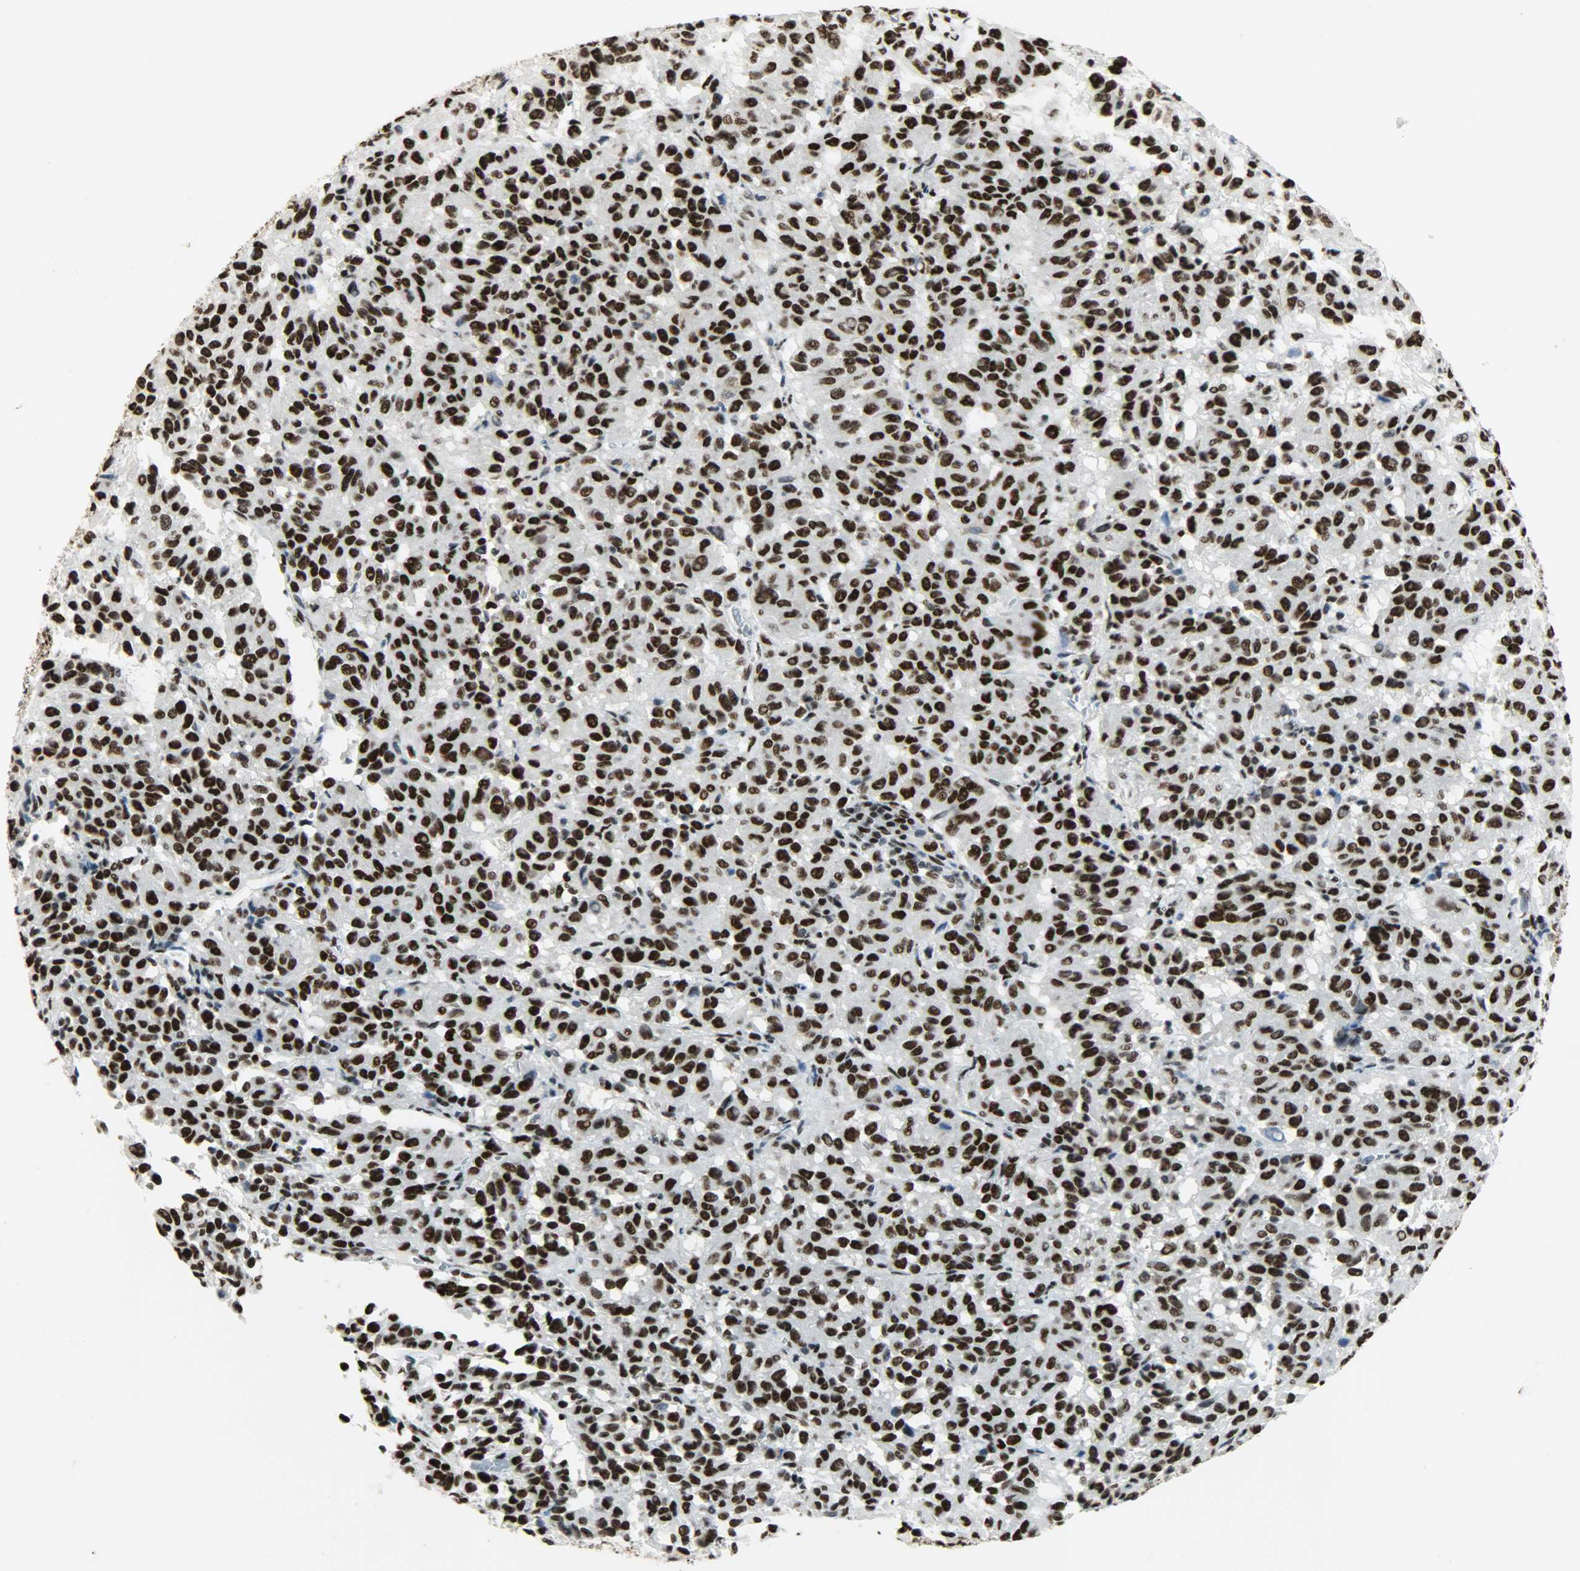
{"staining": {"intensity": "strong", "quantity": ">75%", "location": "nuclear"}, "tissue": "melanoma", "cell_type": "Tumor cells", "image_type": "cancer", "snomed": [{"axis": "morphology", "description": "Malignant melanoma, Metastatic site"}, {"axis": "topography", "description": "Lung"}], "caption": "Immunohistochemical staining of human melanoma reveals strong nuclear protein staining in about >75% of tumor cells. (Brightfield microscopy of DAB IHC at high magnification).", "gene": "SSB", "patient": {"sex": "male", "age": 64}}